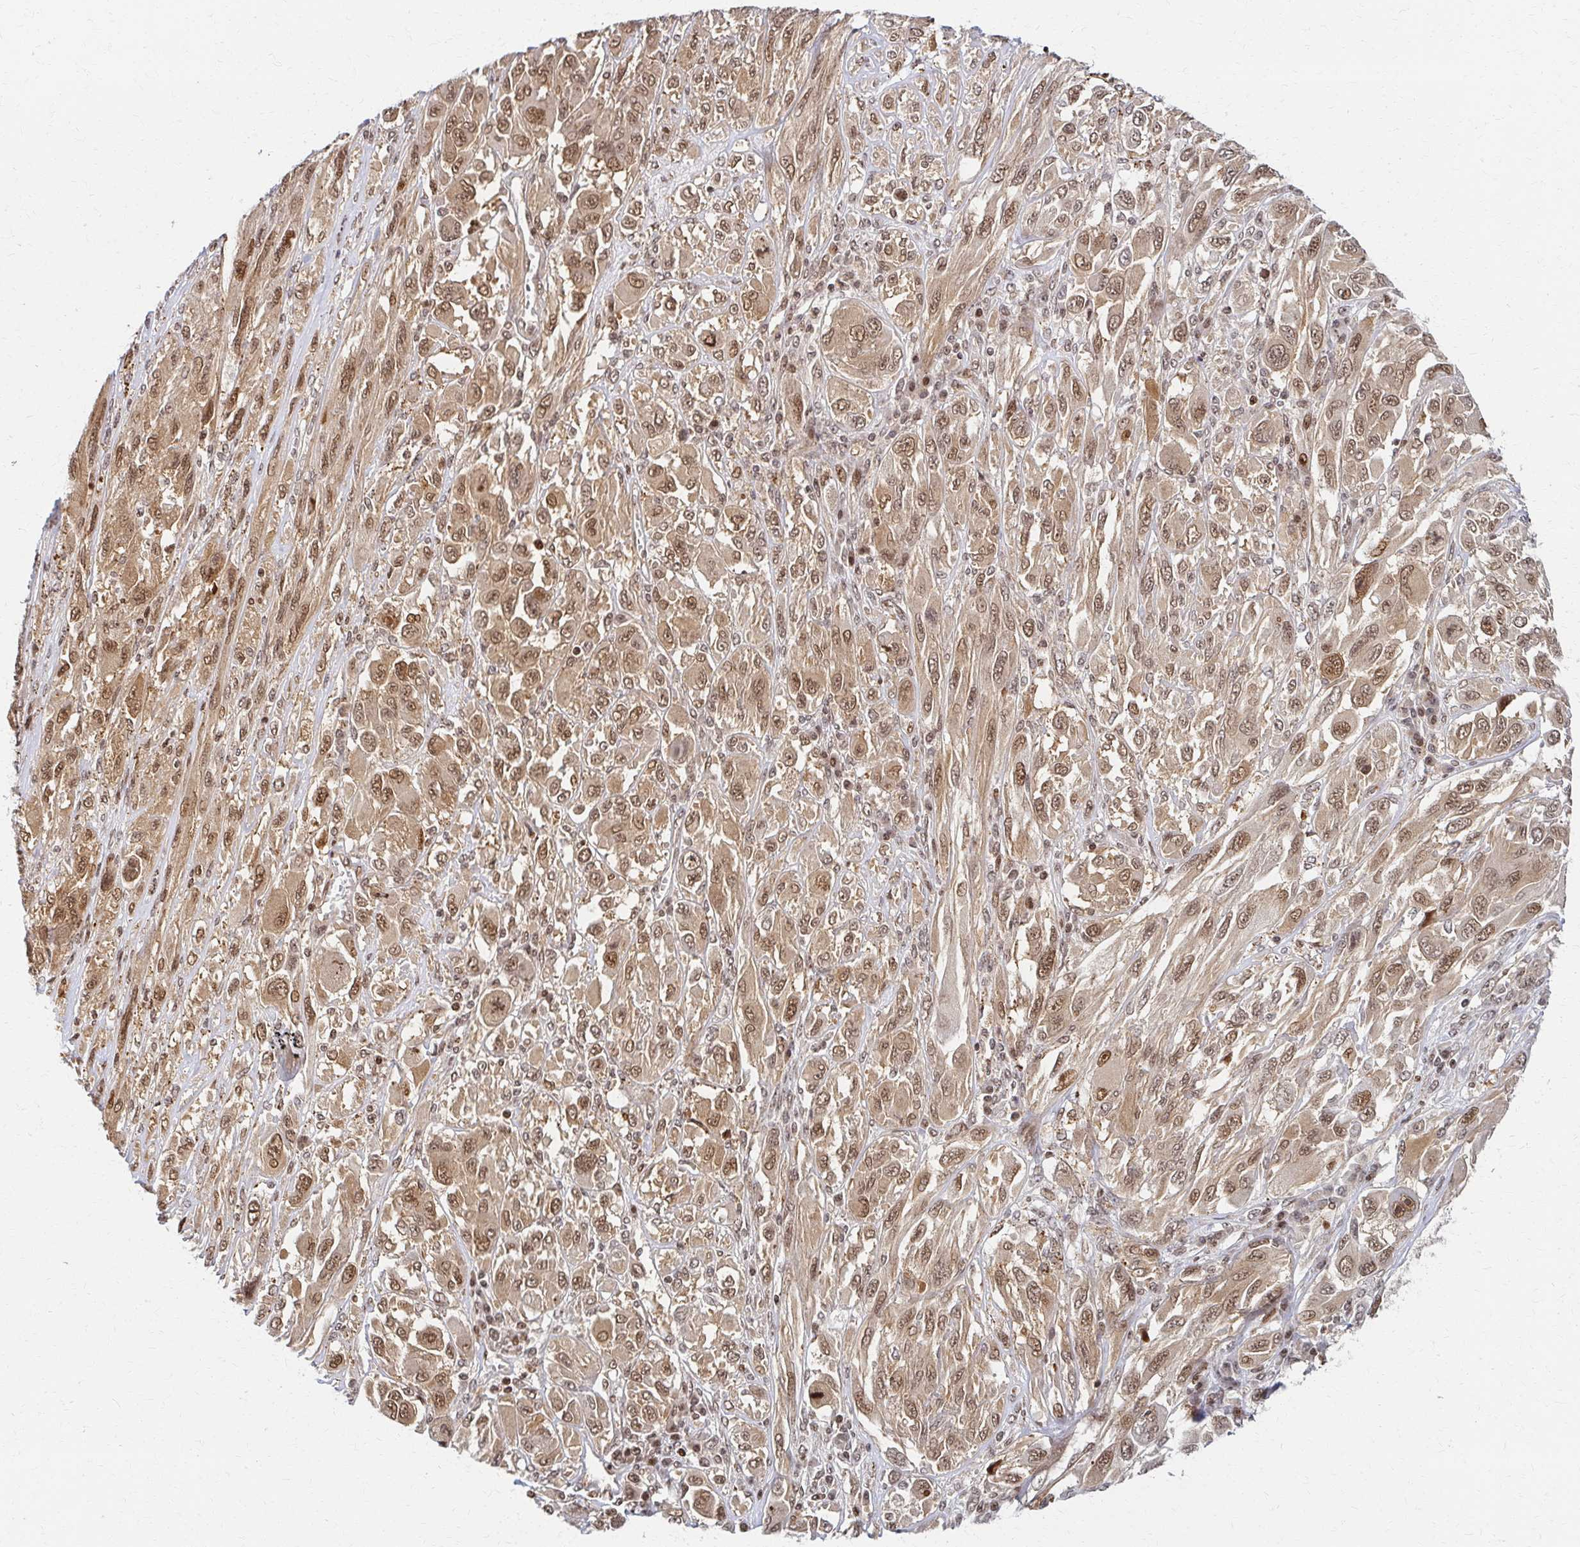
{"staining": {"intensity": "moderate", "quantity": ">75%", "location": "cytoplasmic/membranous,nuclear"}, "tissue": "melanoma", "cell_type": "Tumor cells", "image_type": "cancer", "snomed": [{"axis": "morphology", "description": "Malignant melanoma, NOS"}, {"axis": "topography", "description": "Skin"}], "caption": "Immunohistochemistry (IHC) (DAB (3,3'-diaminobenzidine)) staining of melanoma exhibits moderate cytoplasmic/membranous and nuclear protein positivity in about >75% of tumor cells.", "gene": "PSMD7", "patient": {"sex": "female", "age": 91}}